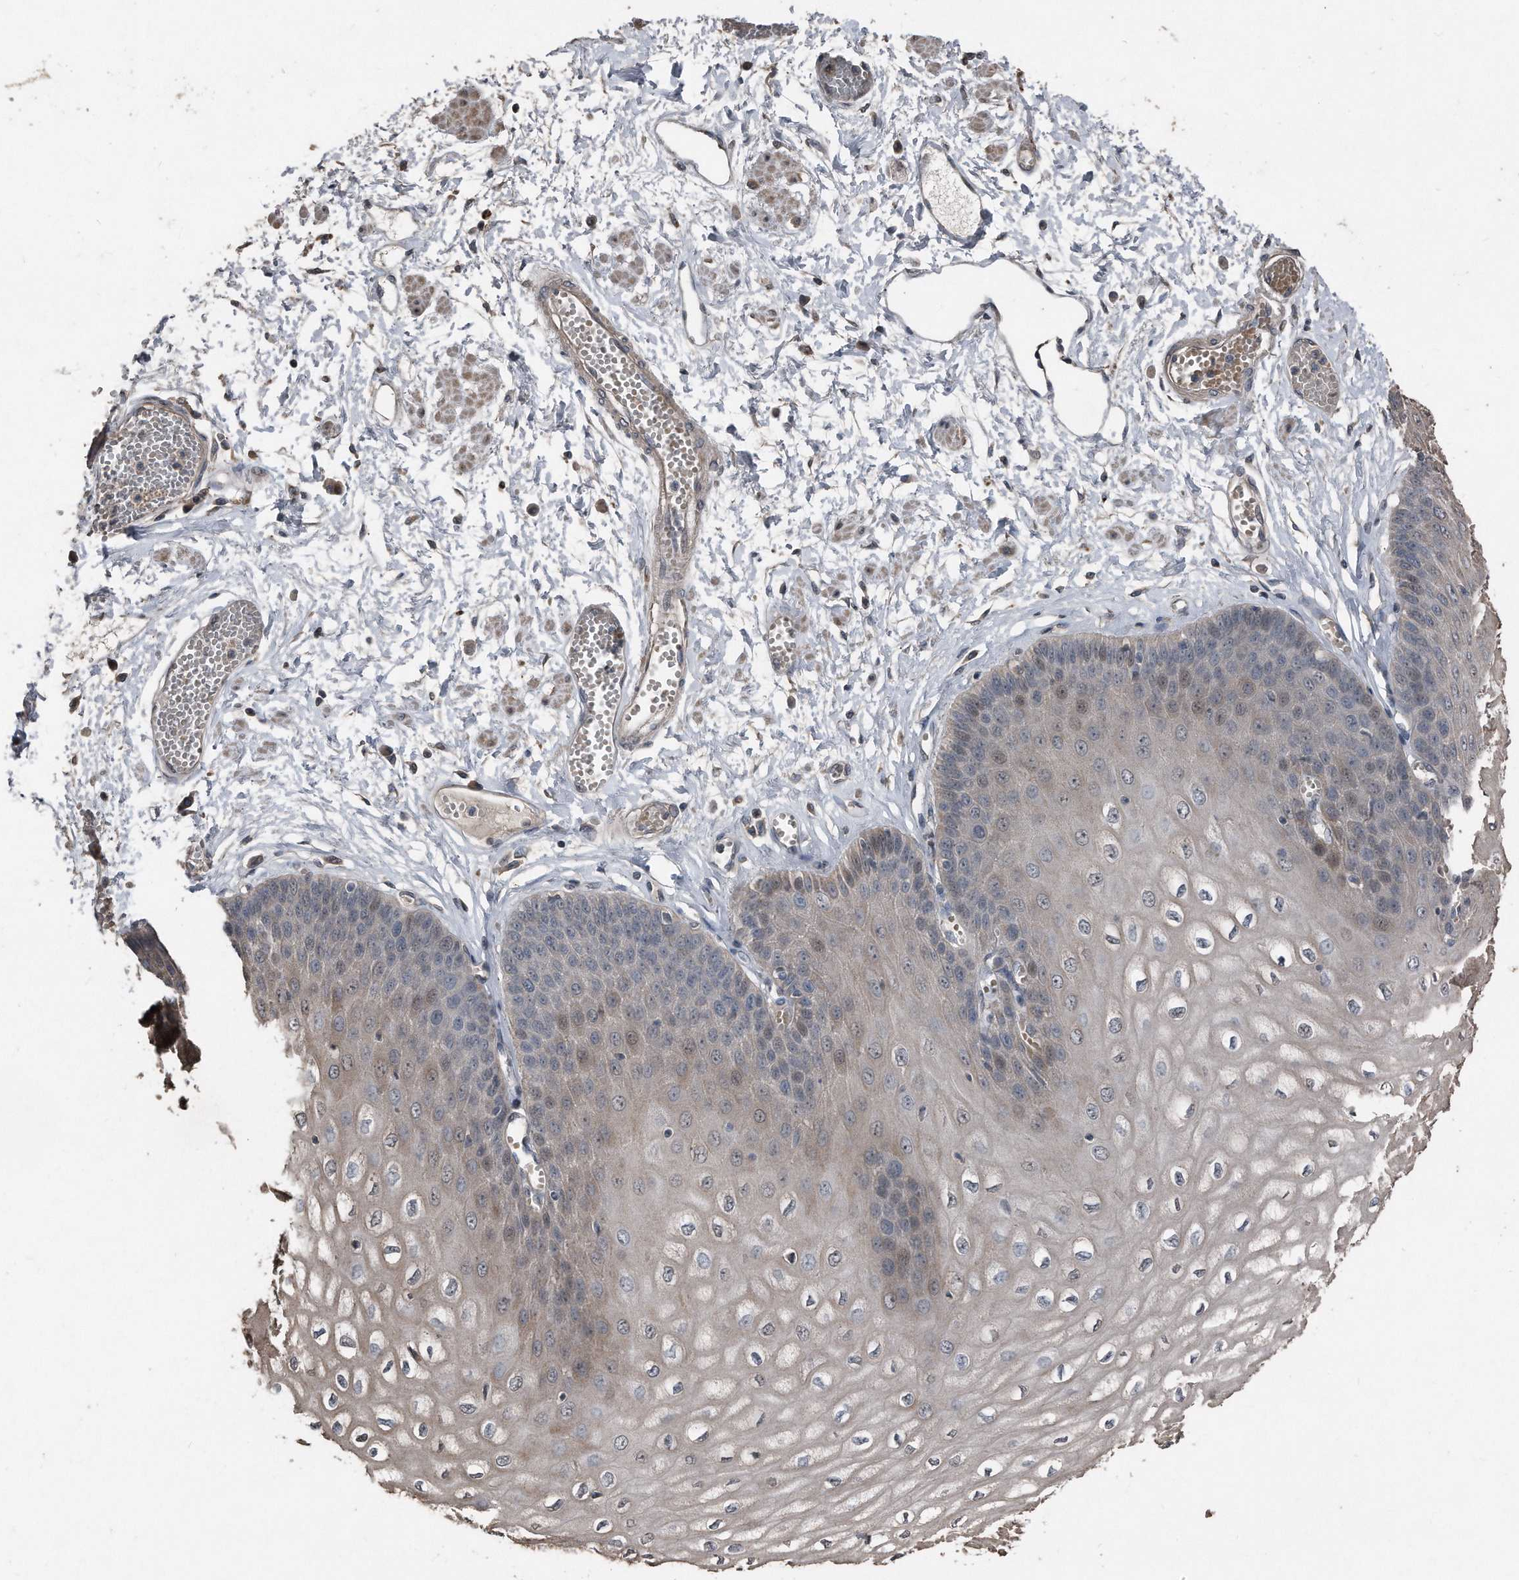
{"staining": {"intensity": "weak", "quantity": "25%-75%", "location": "cytoplasmic/membranous"}, "tissue": "esophagus", "cell_type": "Squamous epithelial cells", "image_type": "normal", "snomed": [{"axis": "morphology", "description": "Normal tissue, NOS"}, {"axis": "topography", "description": "Esophagus"}], "caption": "Esophagus stained with DAB immunohistochemistry (IHC) exhibits low levels of weak cytoplasmic/membranous positivity in approximately 25%-75% of squamous epithelial cells. (DAB IHC, brown staining for protein, blue staining for nuclei).", "gene": "ANKRD10", "patient": {"sex": "male", "age": 60}}